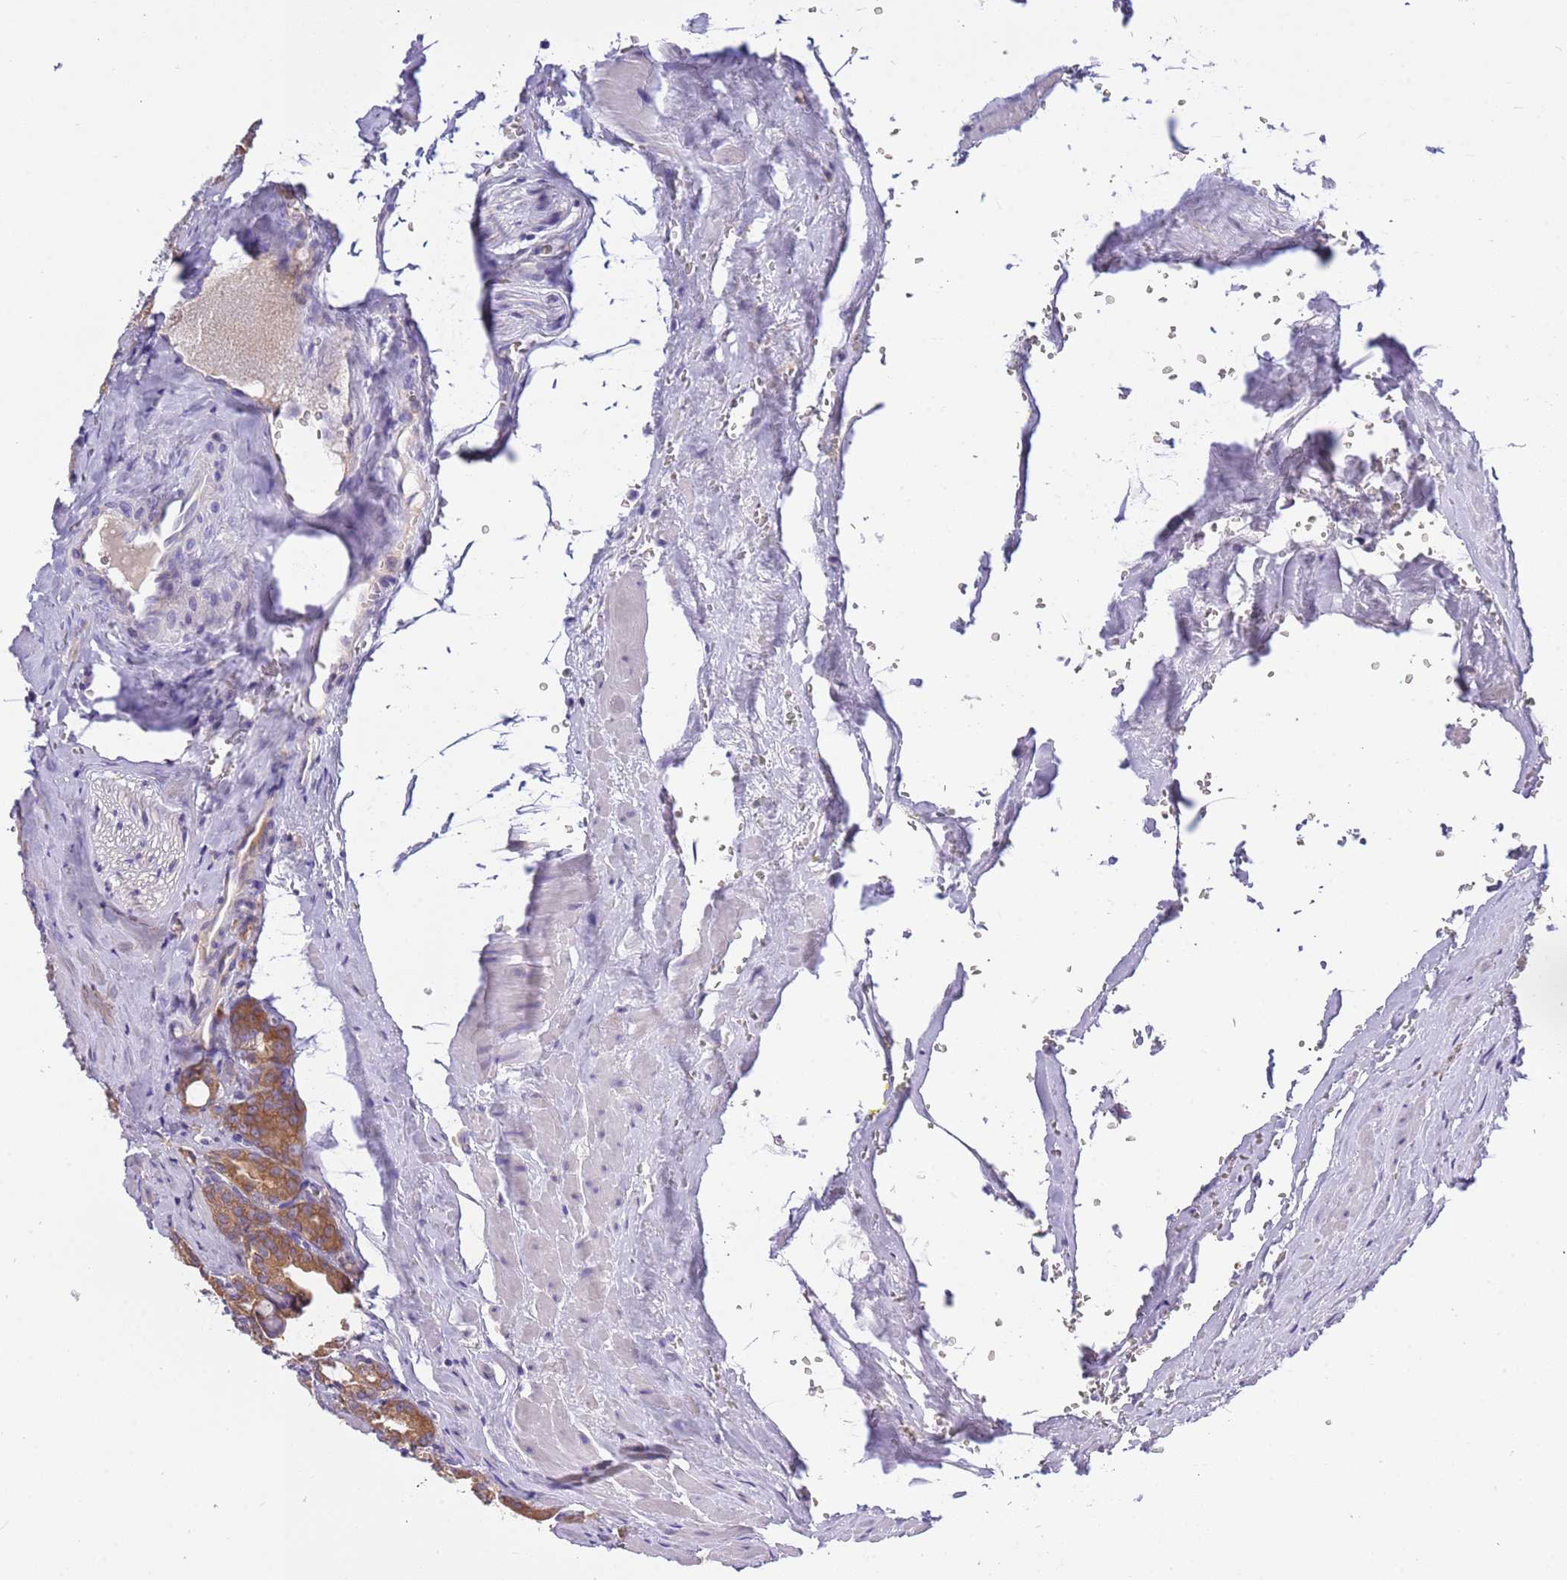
{"staining": {"intensity": "moderate", "quantity": ">75%", "location": "cytoplasmic/membranous"}, "tissue": "prostate cancer", "cell_type": "Tumor cells", "image_type": "cancer", "snomed": [{"axis": "morphology", "description": "Adenocarcinoma, High grade"}, {"axis": "topography", "description": "Prostate"}], "caption": "Prostate high-grade adenocarcinoma stained with a brown dye demonstrates moderate cytoplasmic/membranous positive staining in approximately >75% of tumor cells.", "gene": "STIP1", "patient": {"sex": "male", "age": 72}}